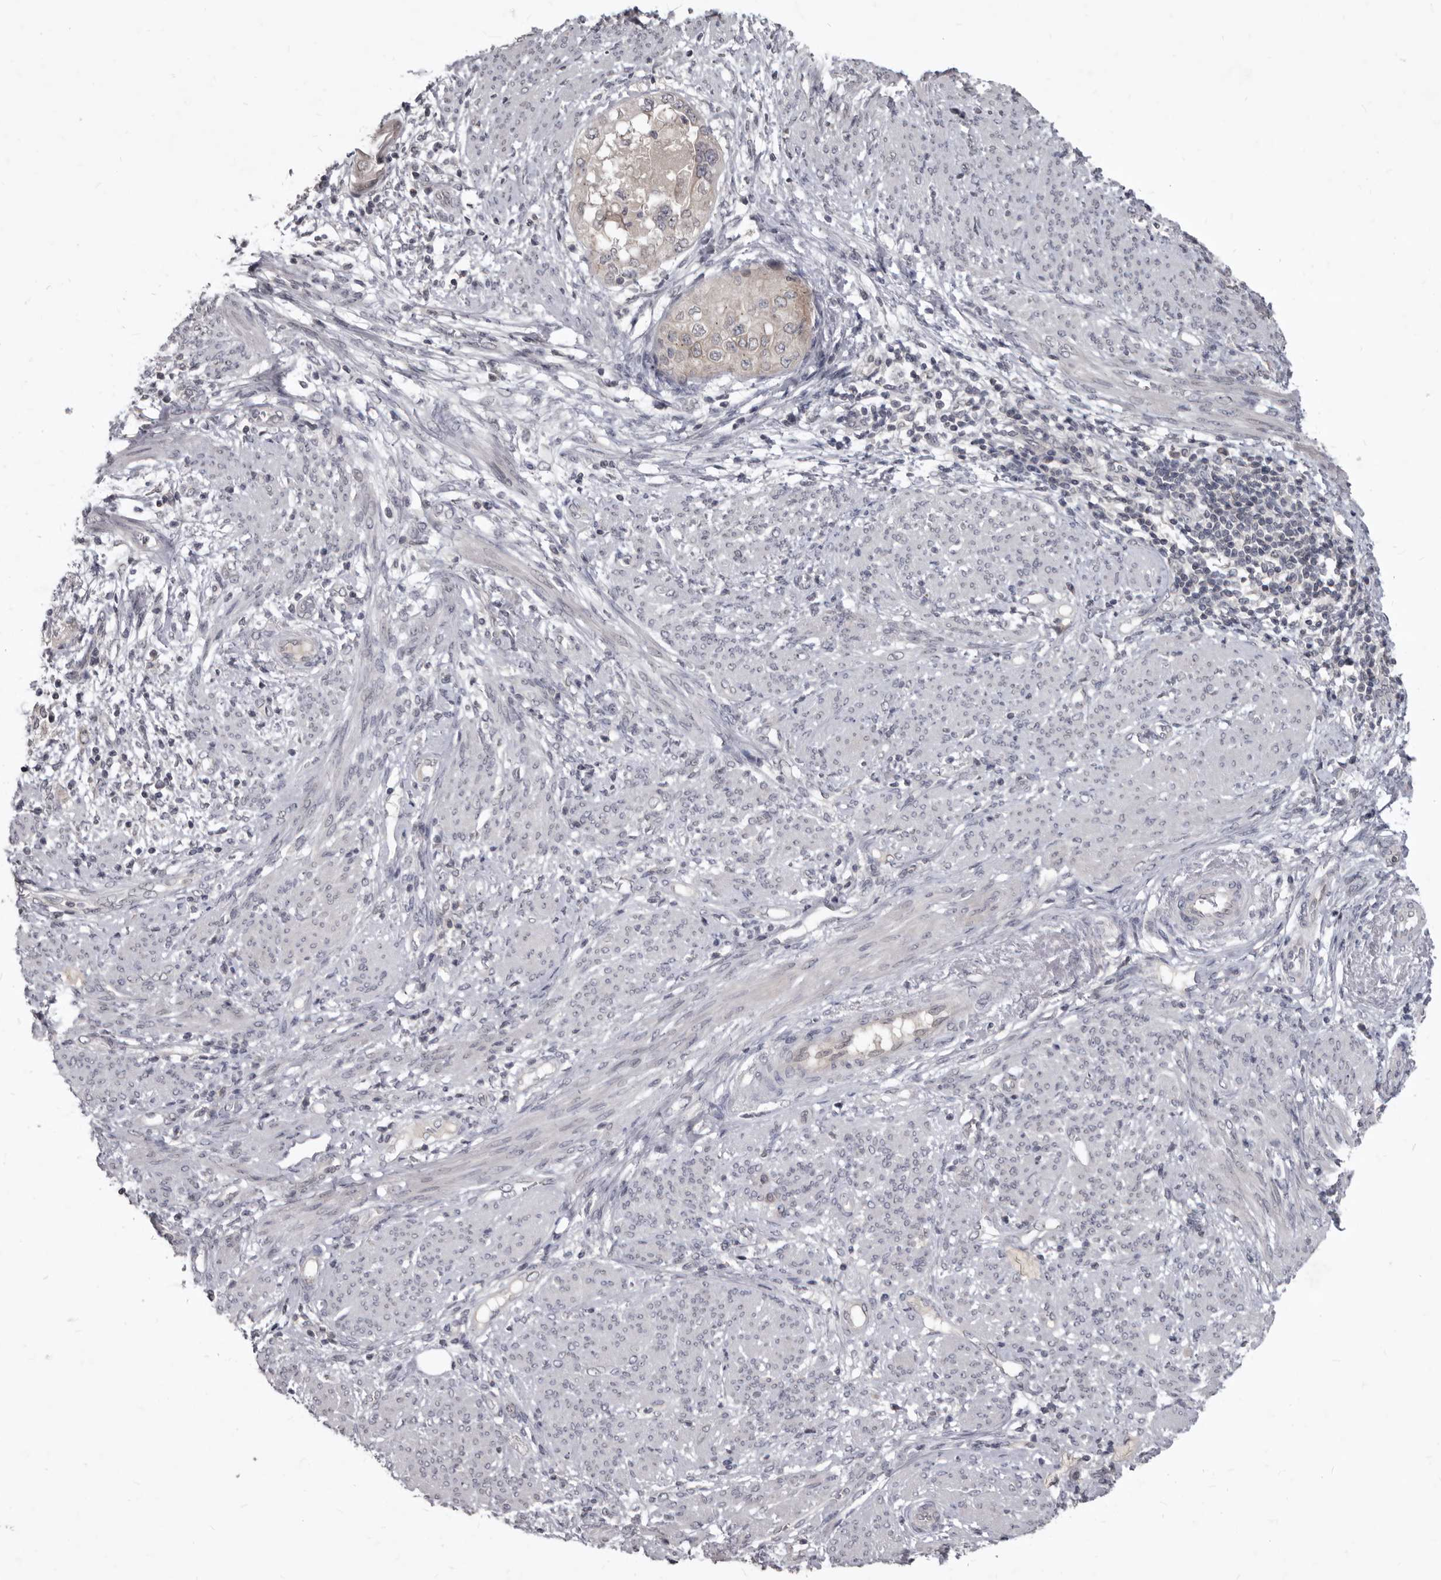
{"staining": {"intensity": "negative", "quantity": "none", "location": "none"}, "tissue": "endometrial cancer", "cell_type": "Tumor cells", "image_type": "cancer", "snomed": [{"axis": "morphology", "description": "Adenocarcinoma, NOS"}, {"axis": "topography", "description": "Endometrium"}], "caption": "High magnification brightfield microscopy of endometrial cancer (adenocarcinoma) stained with DAB (3,3'-diaminobenzidine) (brown) and counterstained with hematoxylin (blue): tumor cells show no significant positivity.", "gene": "SULT1E1", "patient": {"sex": "female", "age": 85}}